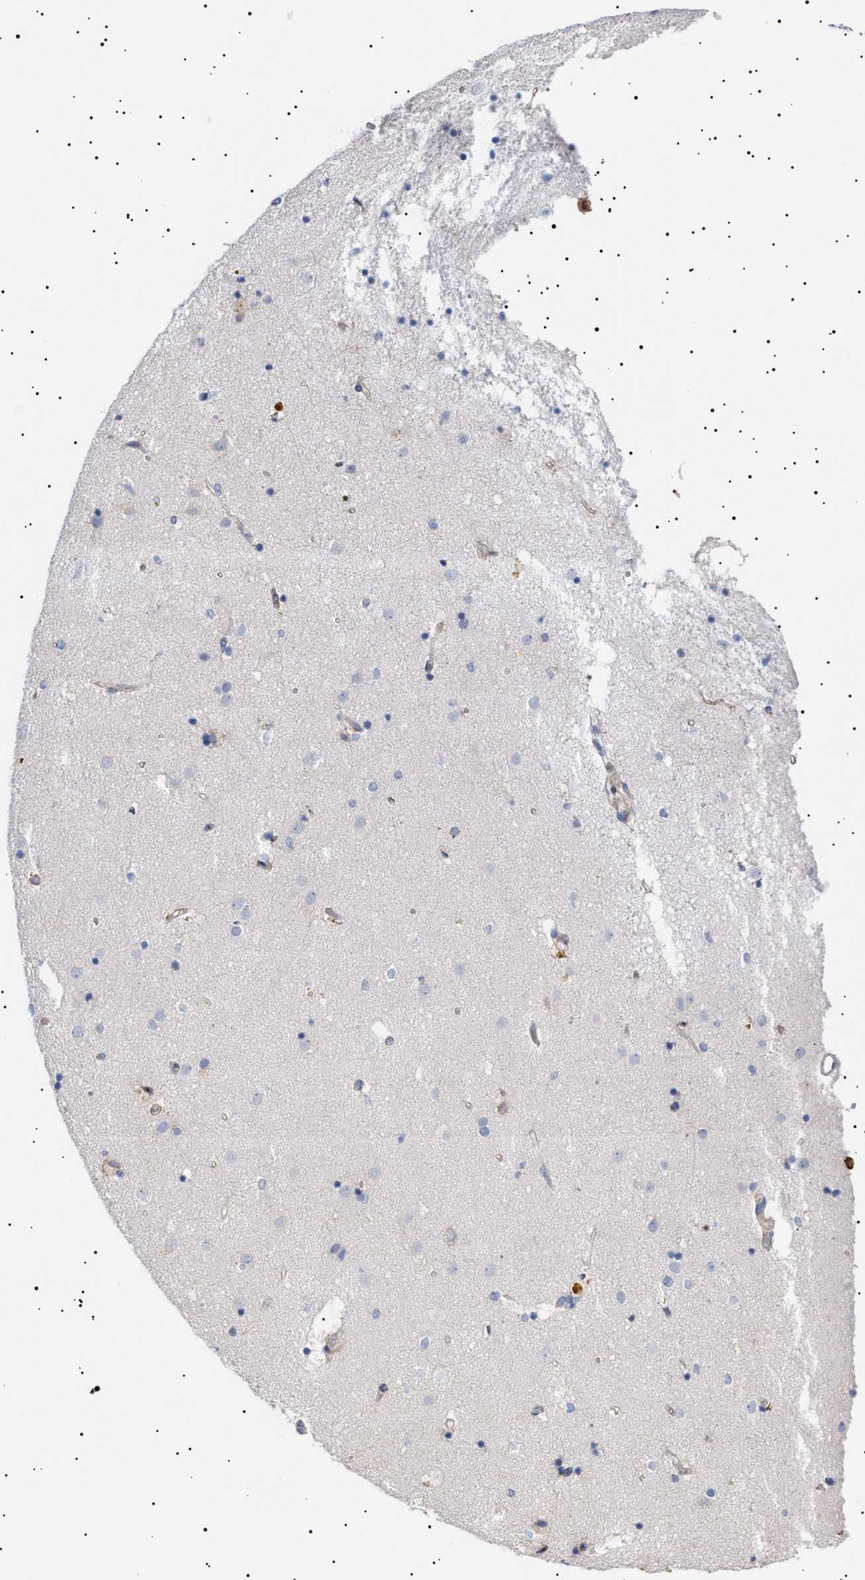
{"staining": {"intensity": "negative", "quantity": "none", "location": "none"}, "tissue": "caudate", "cell_type": "Glial cells", "image_type": "normal", "snomed": [{"axis": "morphology", "description": "Normal tissue, NOS"}, {"axis": "topography", "description": "Lateral ventricle wall"}], "caption": "Immunohistochemical staining of normal human caudate exhibits no significant staining in glial cells.", "gene": "ERCC6L2", "patient": {"sex": "male", "age": 70}}